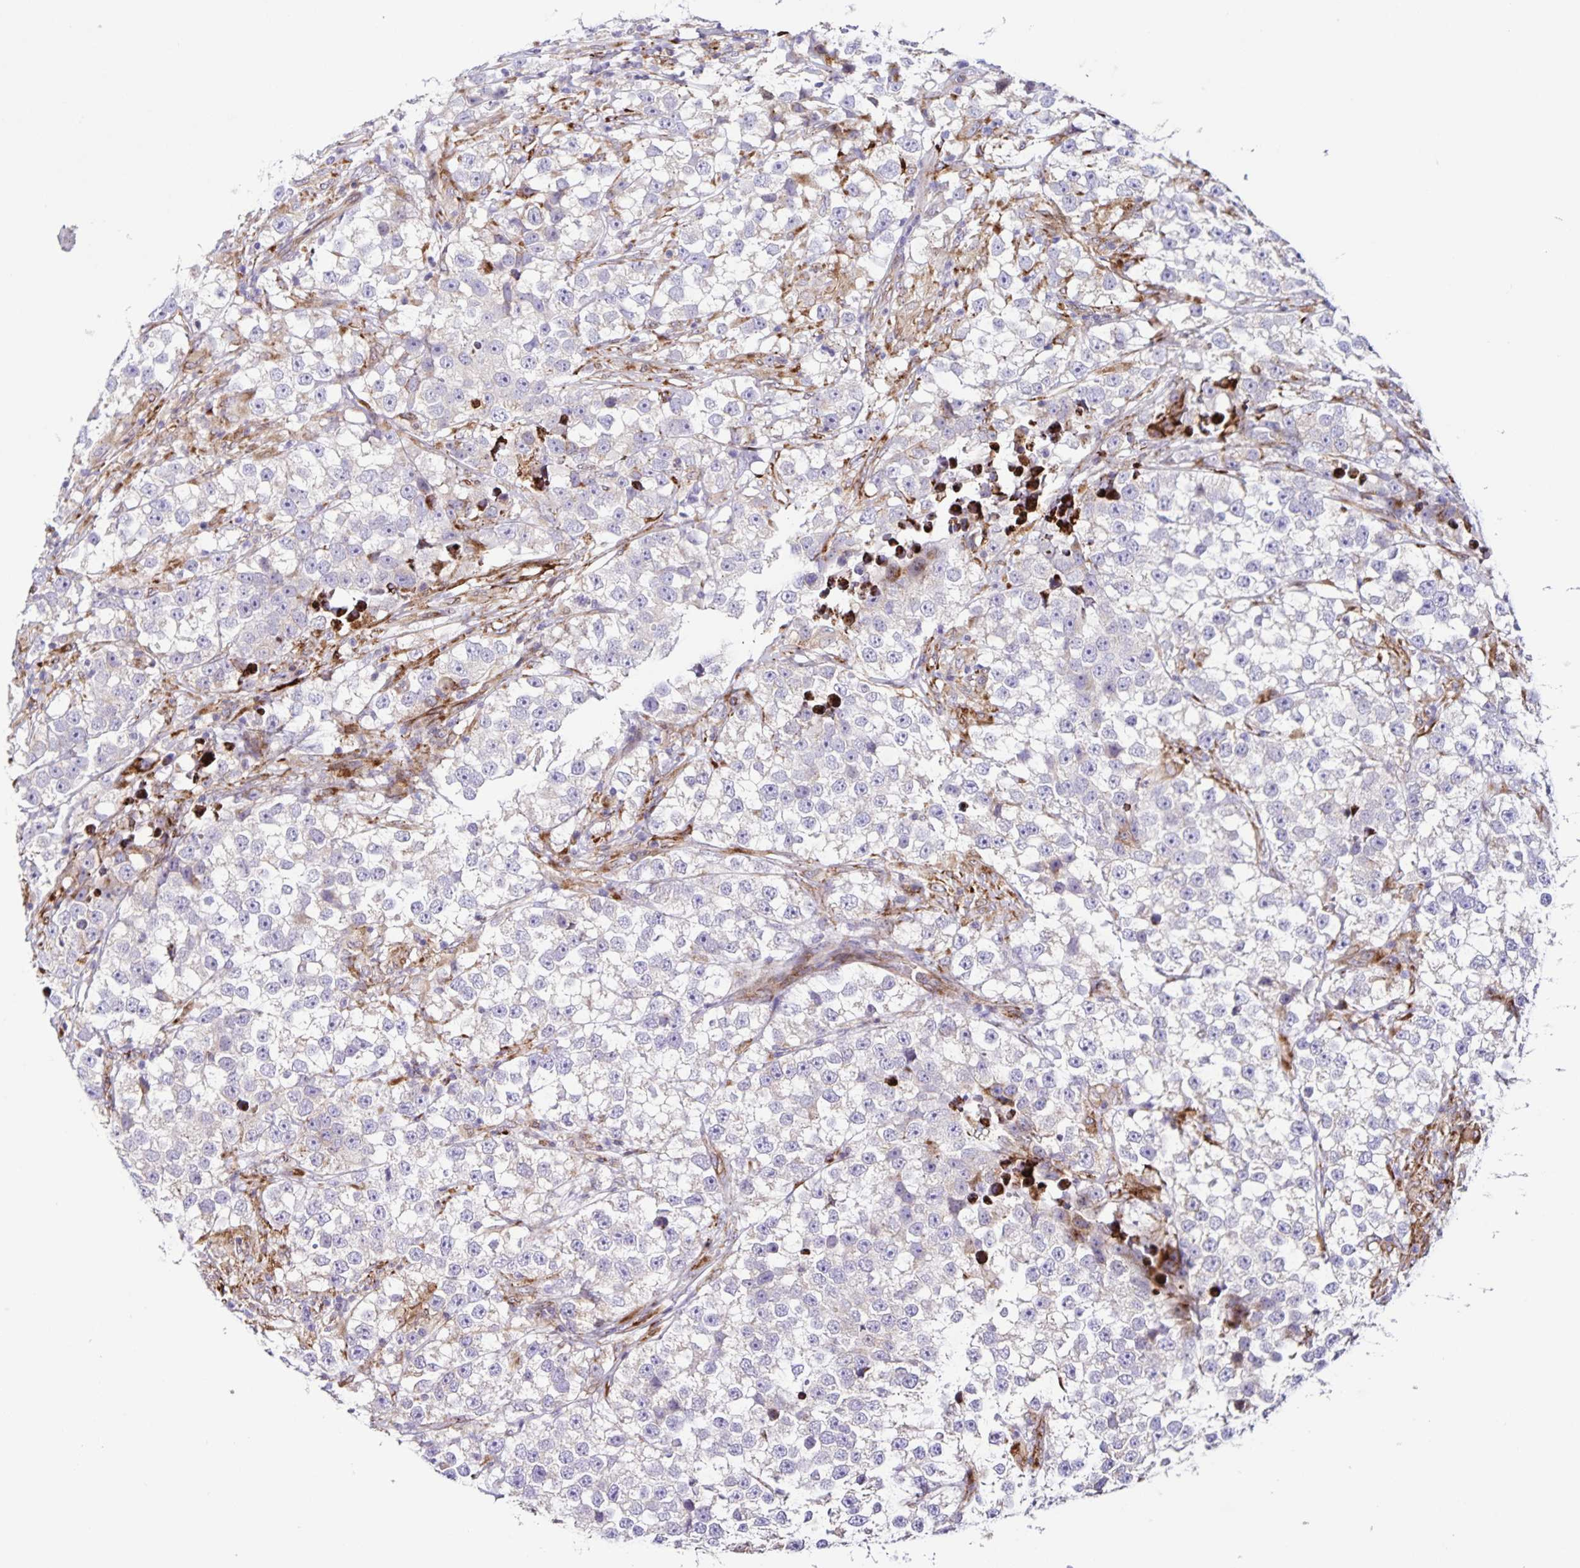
{"staining": {"intensity": "negative", "quantity": "none", "location": "none"}, "tissue": "testis cancer", "cell_type": "Tumor cells", "image_type": "cancer", "snomed": [{"axis": "morphology", "description": "Seminoma, NOS"}, {"axis": "topography", "description": "Testis"}], "caption": "The image shows no significant expression in tumor cells of testis seminoma.", "gene": "OSBPL5", "patient": {"sex": "male", "age": 46}}